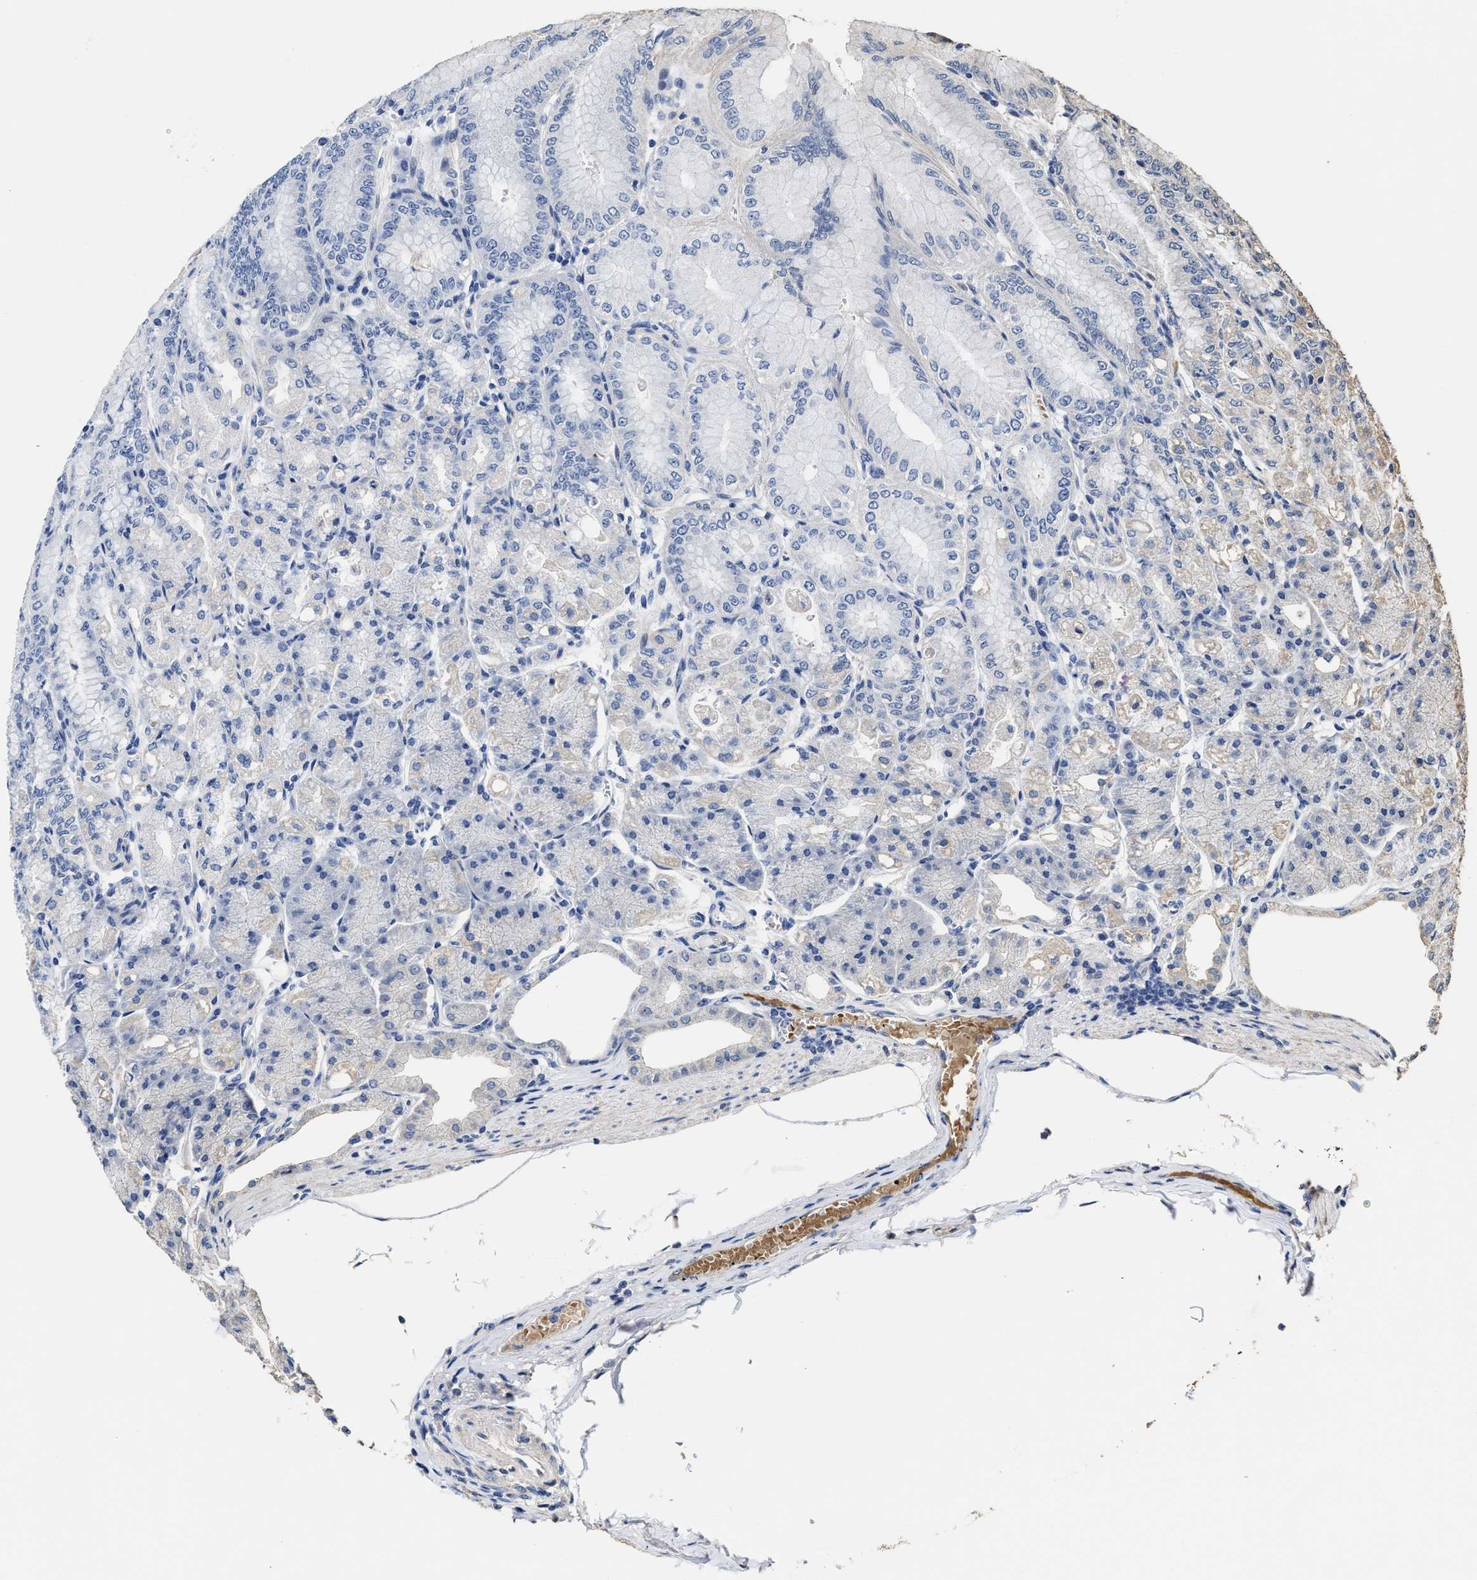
{"staining": {"intensity": "weak", "quantity": "<25%", "location": "cytoplasmic/membranous"}, "tissue": "stomach", "cell_type": "Glandular cells", "image_type": "normal", "snomed": [{"axis": "morphology", "description": "Normal tissue, NOS"}, {"axis": "topography", "description": "Stomach, lower"}], "caption": "High power microscopy histopathology image of an immunohistochemistry photomicrograph of normal stomach, revealing no significant expression in glandular cells. The staining is performed using DAB brown chromogen with nuclei counter-stained in using hematoxylin.", "gene": "ZFAT", "patient": {"sex": "male", "age": 71}}